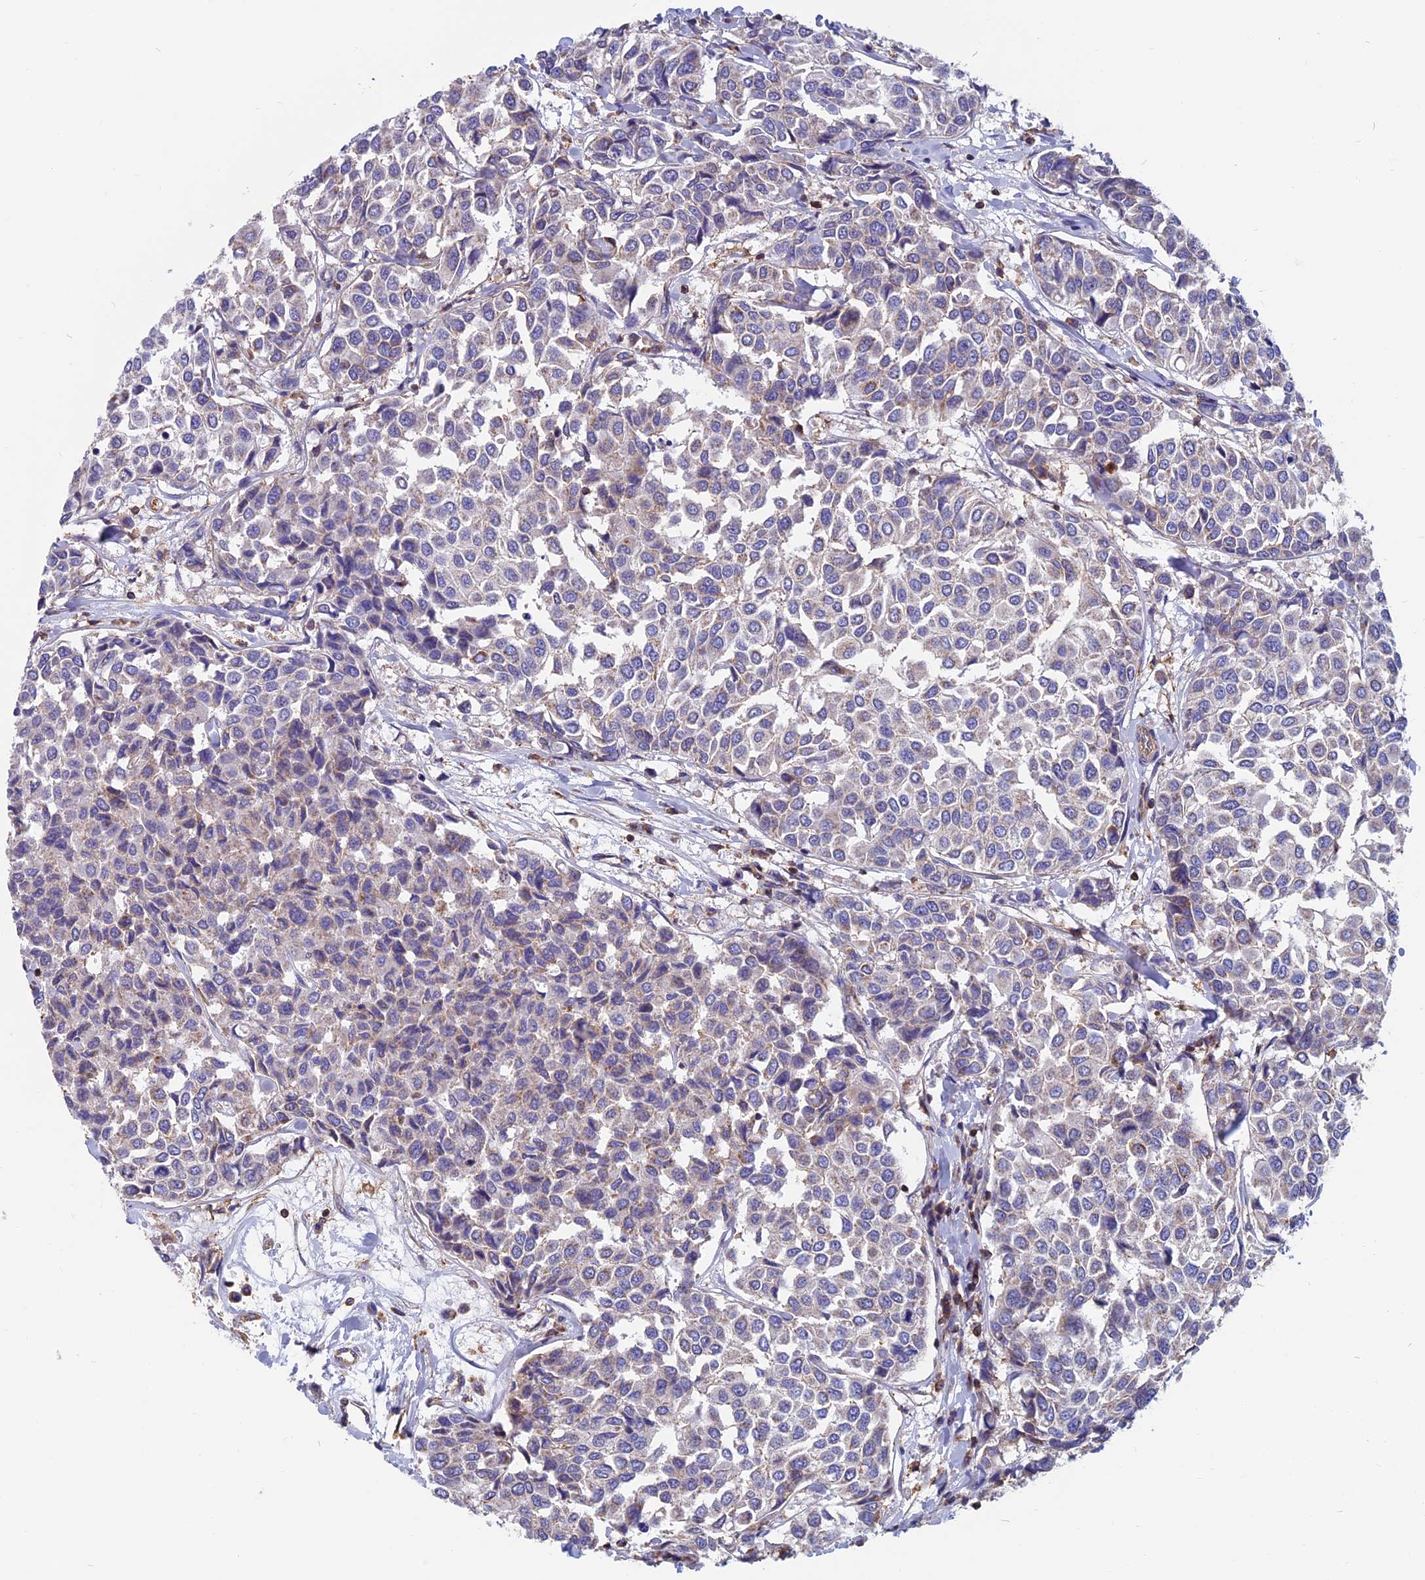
{"staining": {"intensity": "negative", "quantity": "none", "location": "none"}, "tissue": "breast cancer", "cell_type": "Tumor cells", "image_type": "cancer", "snomed": [{"axis": "morphology", "description": "Duct carcinoma"}, {"axis": "topography", "description": "Breast"}], "caption": "High power microscopy micrograph of an immunohistochemistry (IHC) micrograph of infiltrating ductal carcinoma (breast), revealing no significant staining in tumor cells.", "gene": "HSD17B8", "patient": {"sex": "female", "age": 55}}